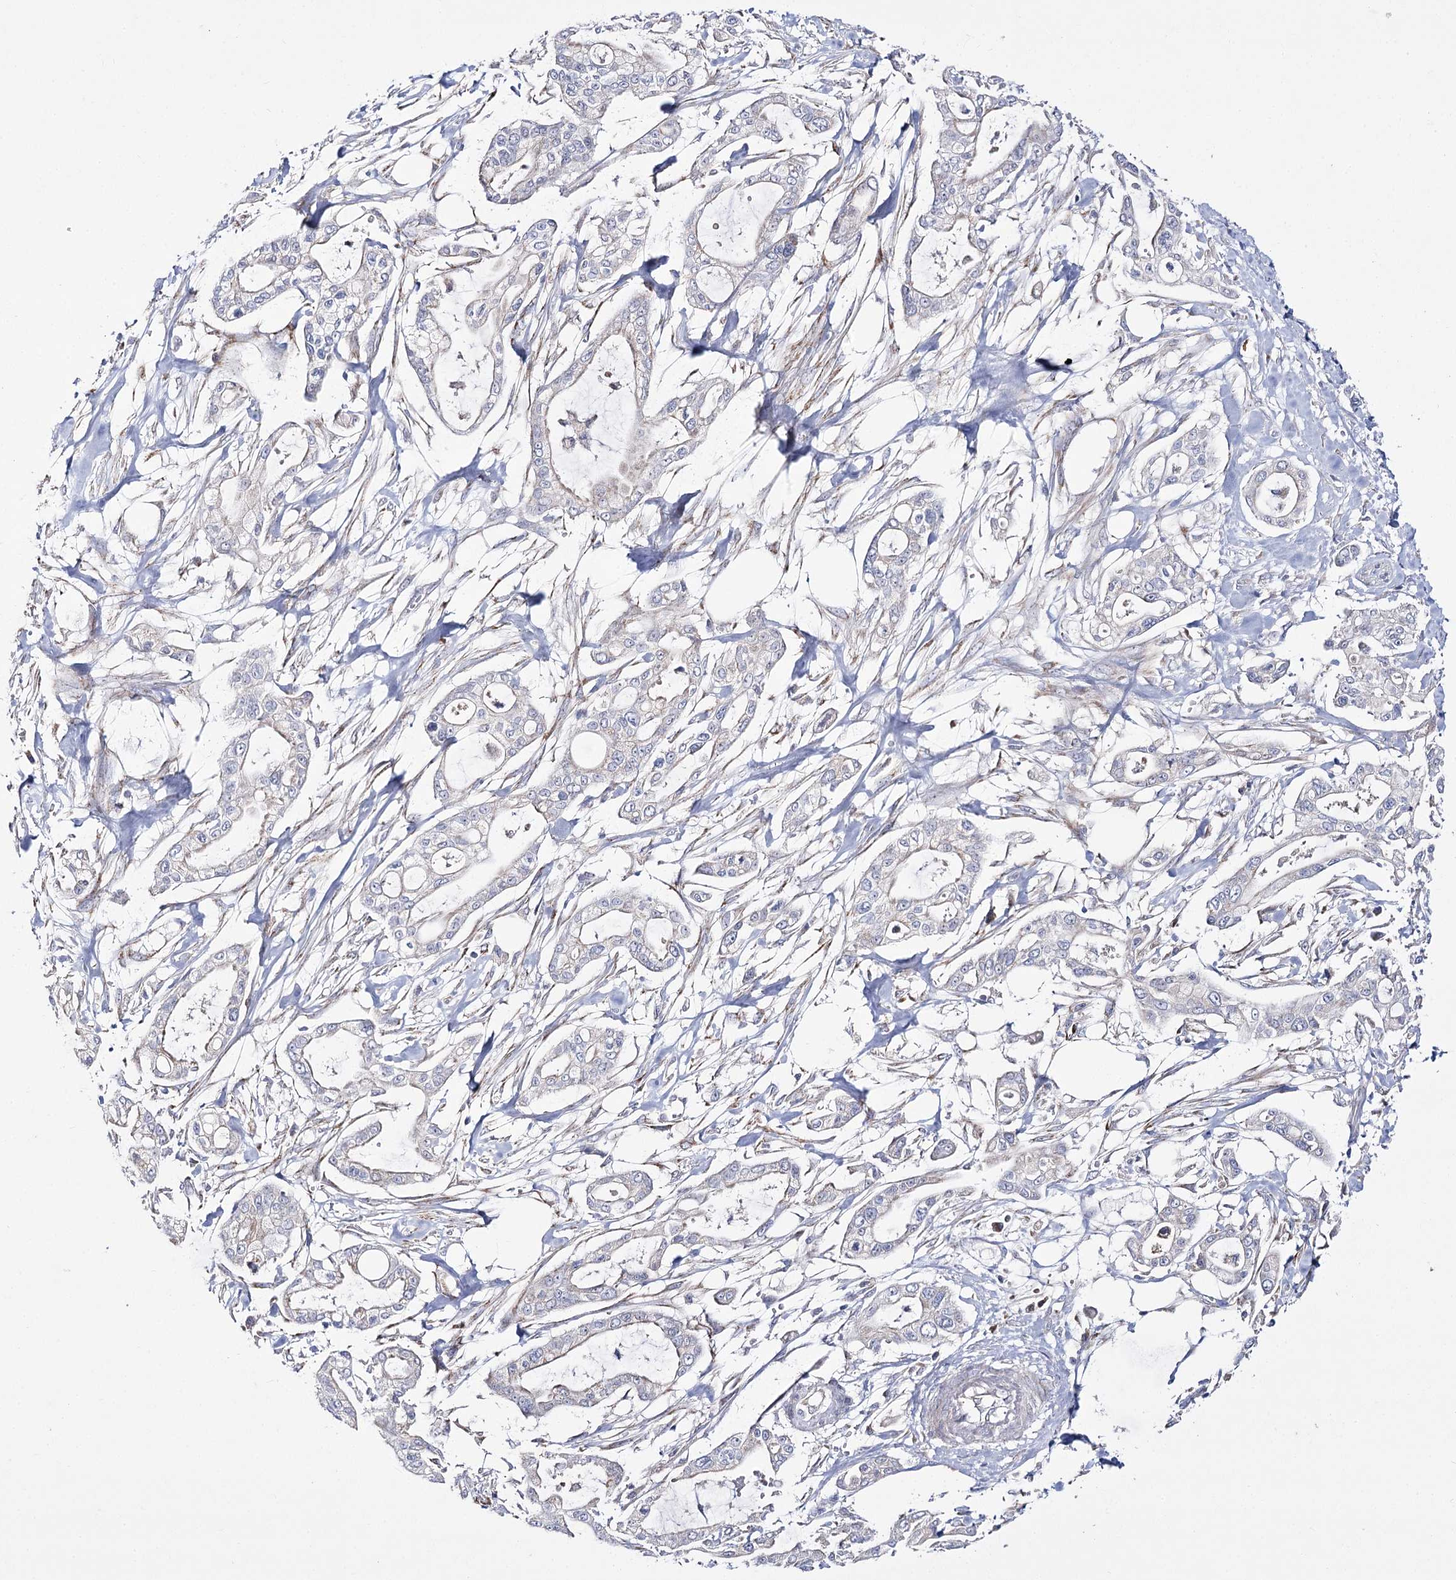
{"staining": {"intensity": "negative", "quantity": "none", "location": "none"}, "tissue": "pancreatic cancer", "cell_type": "Tumor cells", "image_type": "cancer", "snomed": [{"axis": "morphology", "description": "Adenocarcinoma, NOS"}, {"axis": "topography", "description": "Pancreas"}], "caption": "Tumor cells show no significant positivity in adenocarcinoma (pancreatic). (IHC, brightfield microscopy, high magnification).", "gene": "NADK2", "patient": {"sex": "male", "age": 68}}